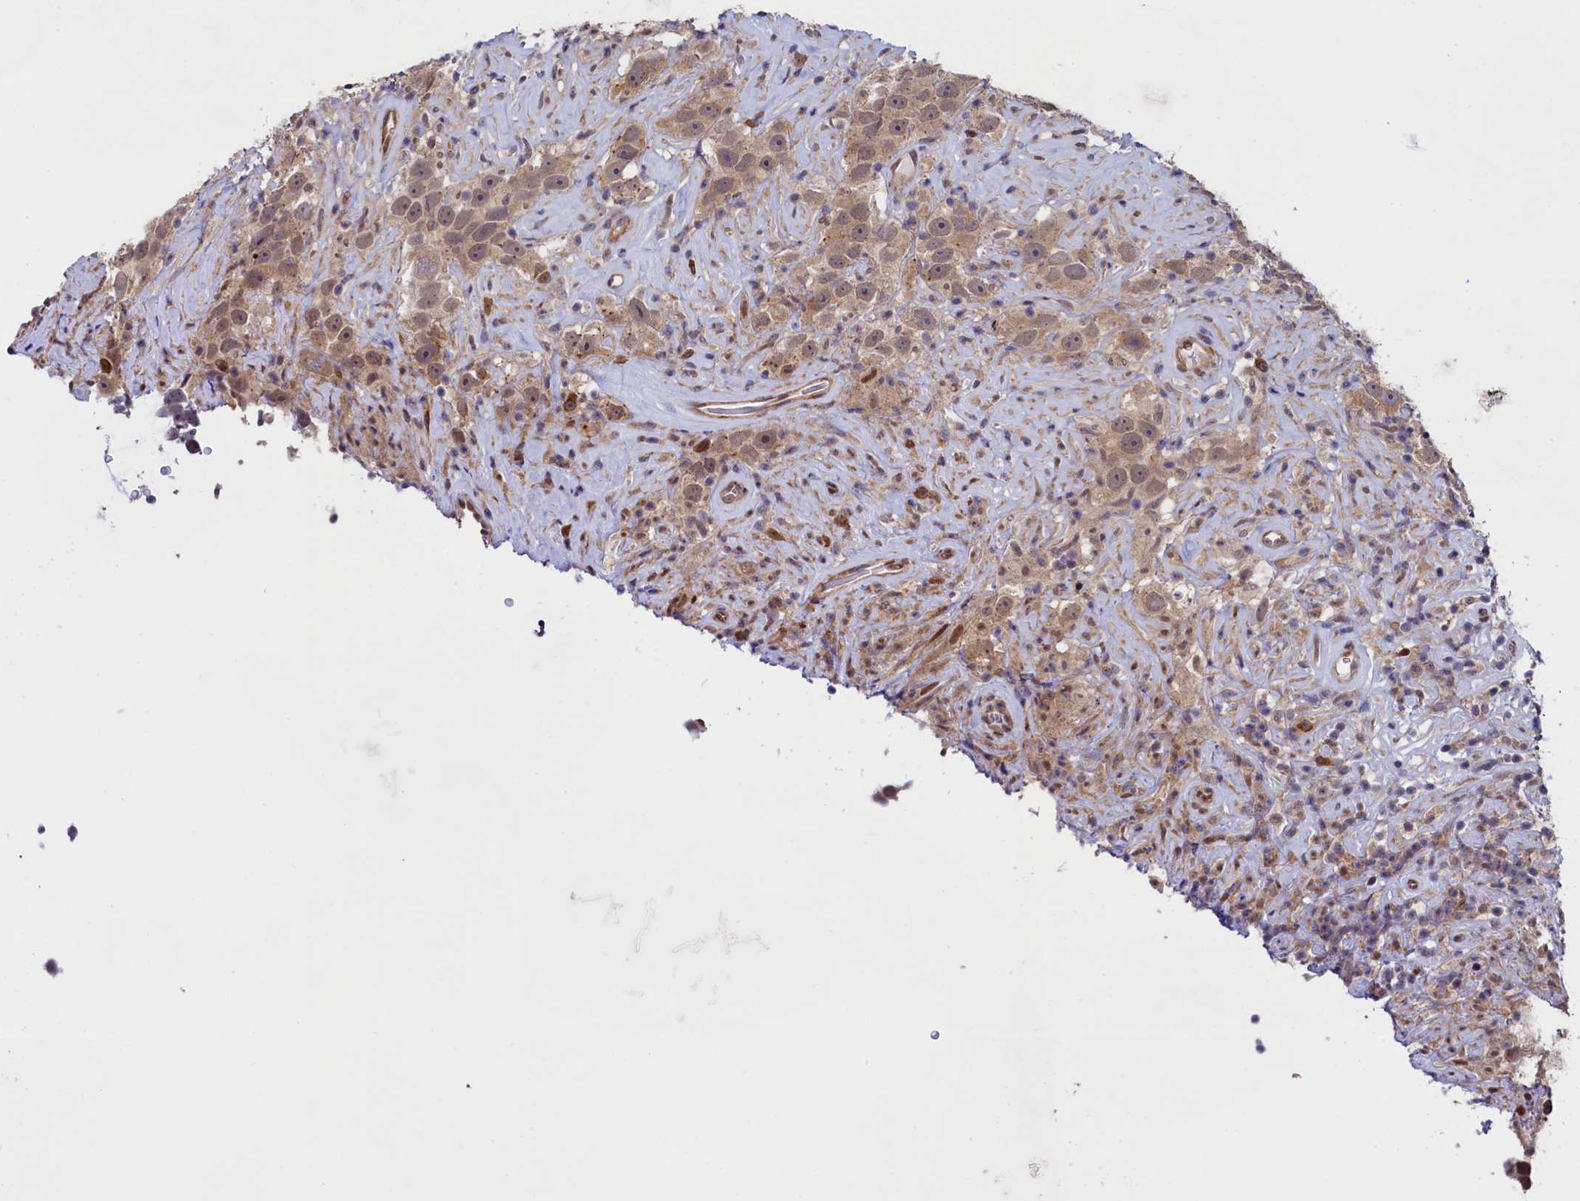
{"staining": {"intensity": "weak", "quantity": ">75%", "location": "cytoplasmic/membranous,nuclear"}, "tissue": "testis cancer", "cell_type": "Tumor cells", "image_type": "cancer", "snomed": [{"axis": "morphology", "description": "Seminoma, NOS"}, {"axis": "topography", "description": "Testis"}], "caption": "Testis seminoma stained with DAB (3,3'-diaminobenzidine) immunohistochemistry (IHC) shows low levels of weak cytoplasmic/membranous and nuclear expression in approximately >75% of tumor cells.", "gene": "LEO1", "patient": {"sex": "male", "age": 49}}